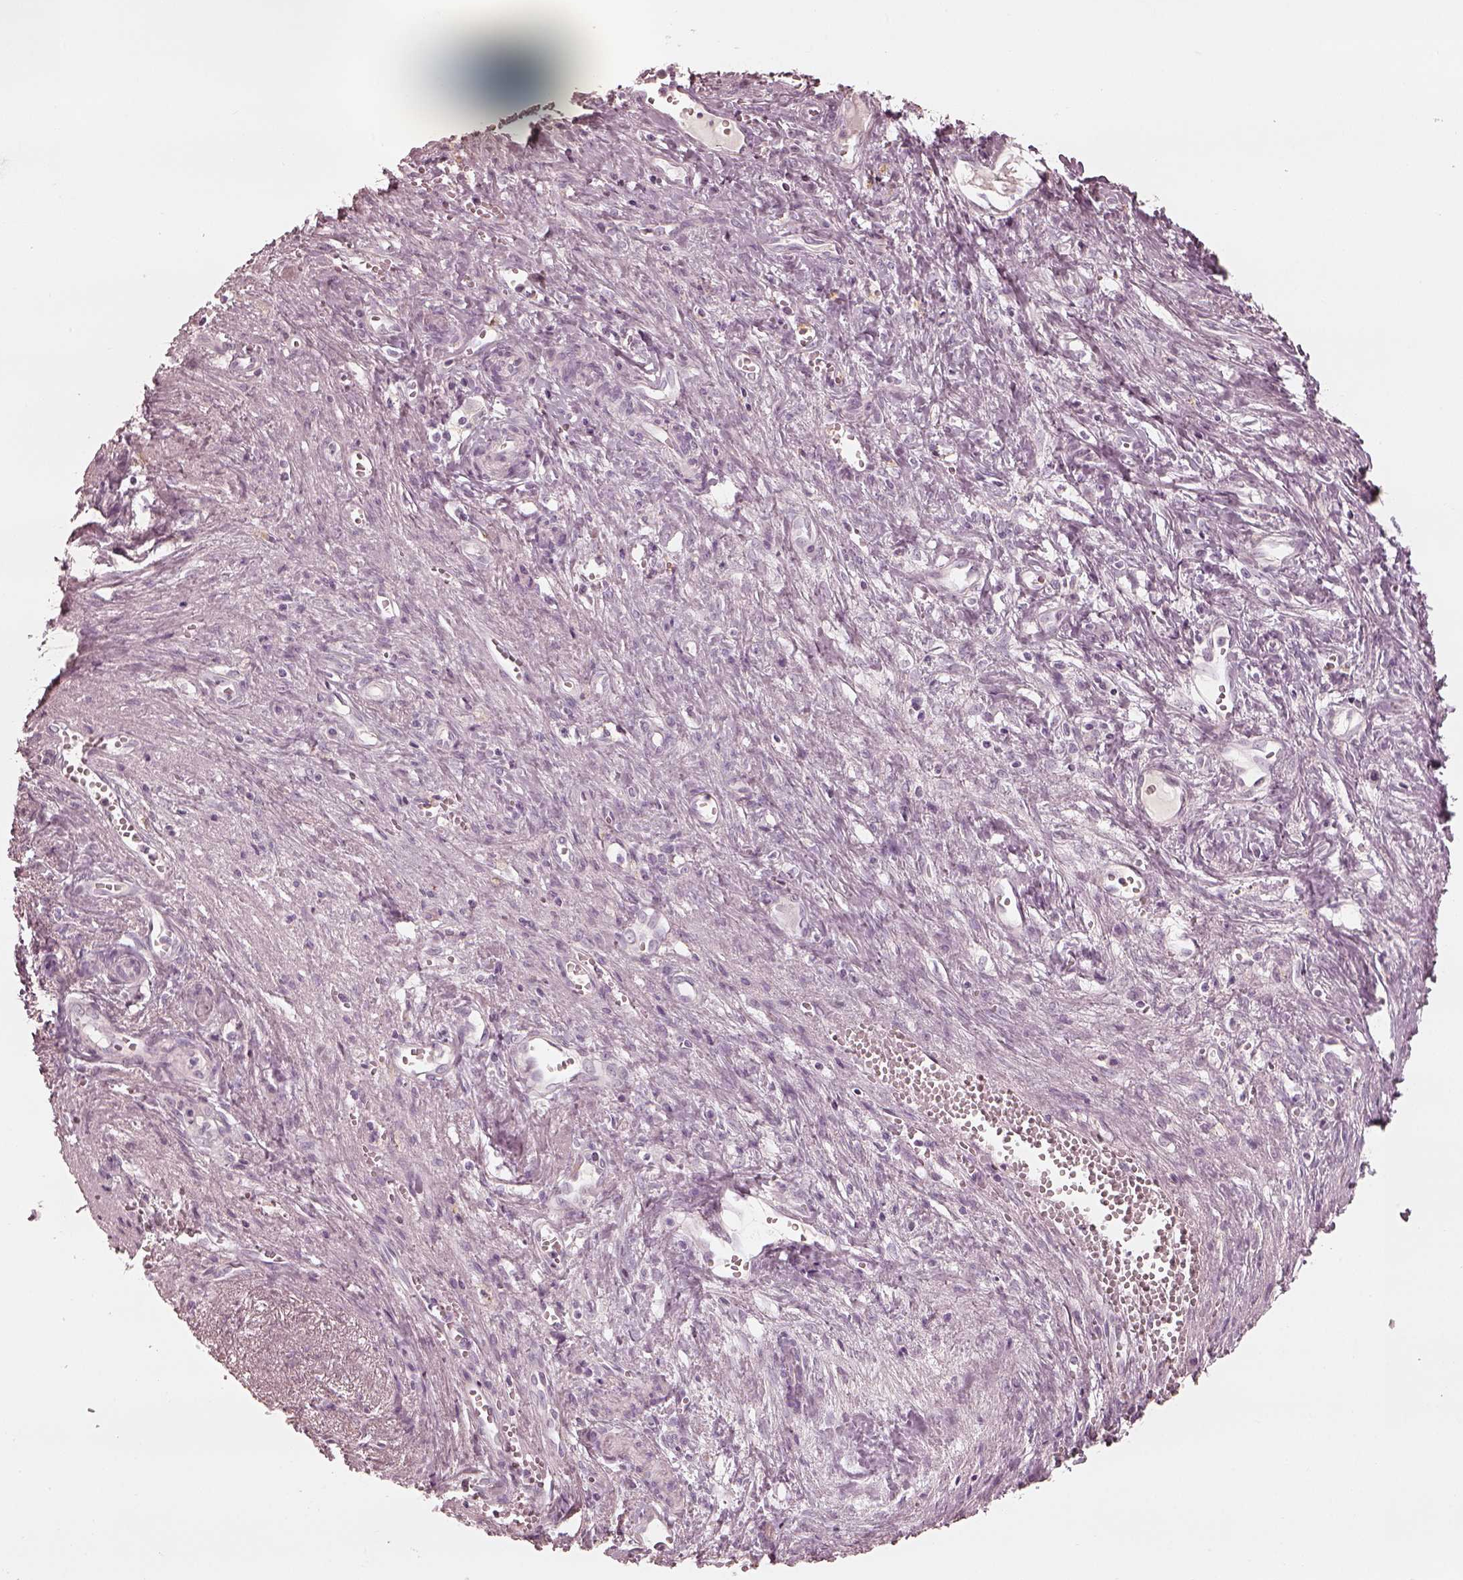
{"staining": {"intensity": "negative", "quantity": "none", "location": "none"}, "tissue": "liver cancer", "cell_type": "Tumor cells", "image_type": "cancer", "snomed": [{"axis": "morphology", "description": "Cholangiocarcinoma"}, {"axis": "topography", "description": "Liver"}], "caption": "Micrograph shows no significant protein expression in tumor cells of liver cancer (cholangiocarcinoma).", "gene": "ADRB3", "patient": {"sex": "female", "age": 65}}